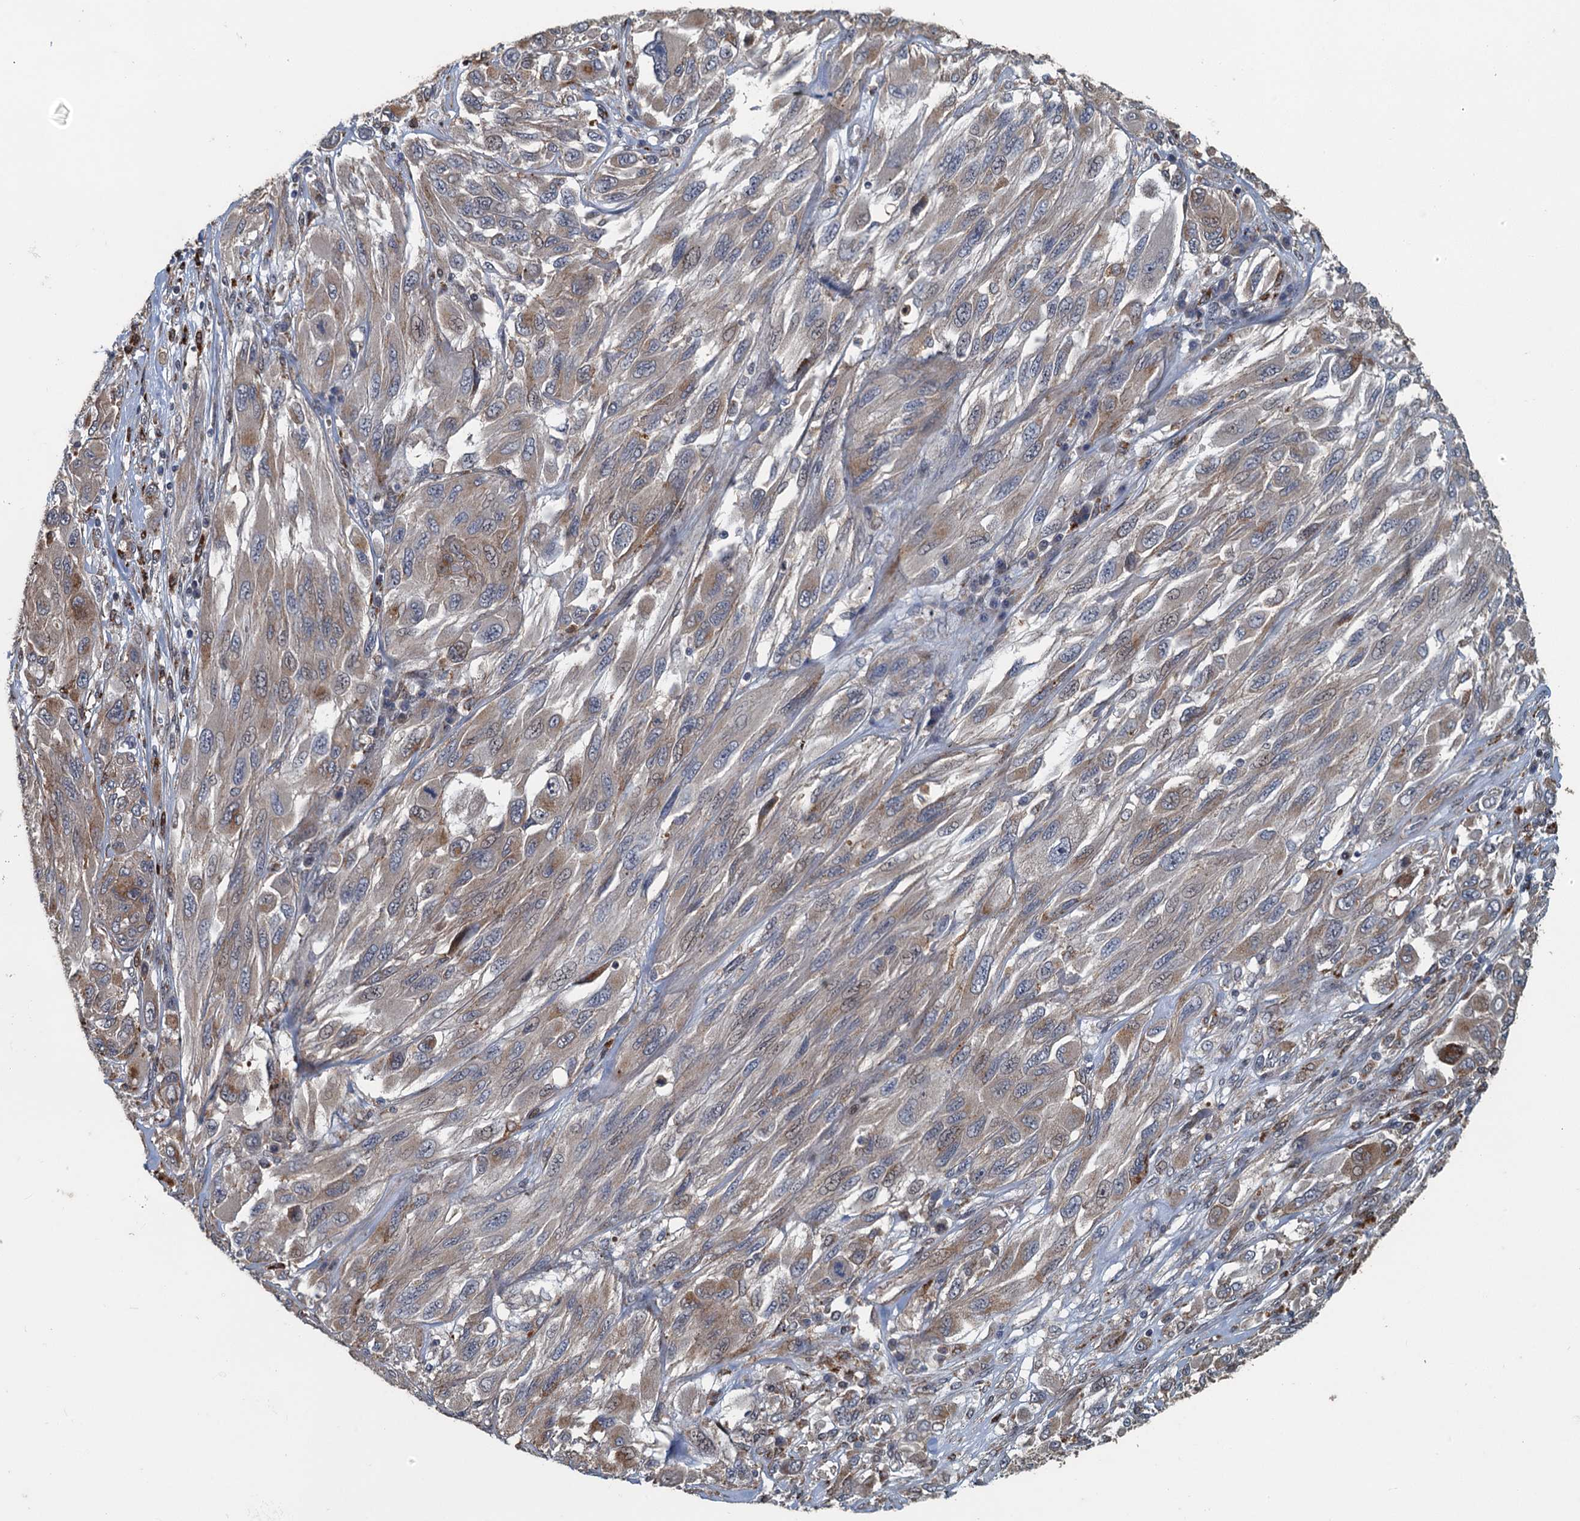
{"staining": {"intensity": "weak", "quantity": ">75%", "location": "cytoplasmic/membranous"}, "tissue": "melanoma", "cell_type": "Tumor cells", "image_type": "cancer", "snomed": [{"axis": "morphology", "description": "Malignant melanoma, NOS"}, {"axis": "topography", "description": "Skin"}], "caption": "An immunohistochemistry (IHC) image of neoplastic tissue is shown. Protein staining in brown highlights weak cytoplasmic/membranous positivity in malignant melanoma within tumor cells.", "gene": "AGRN", "patient": {"sex": "female", "age": 91}}